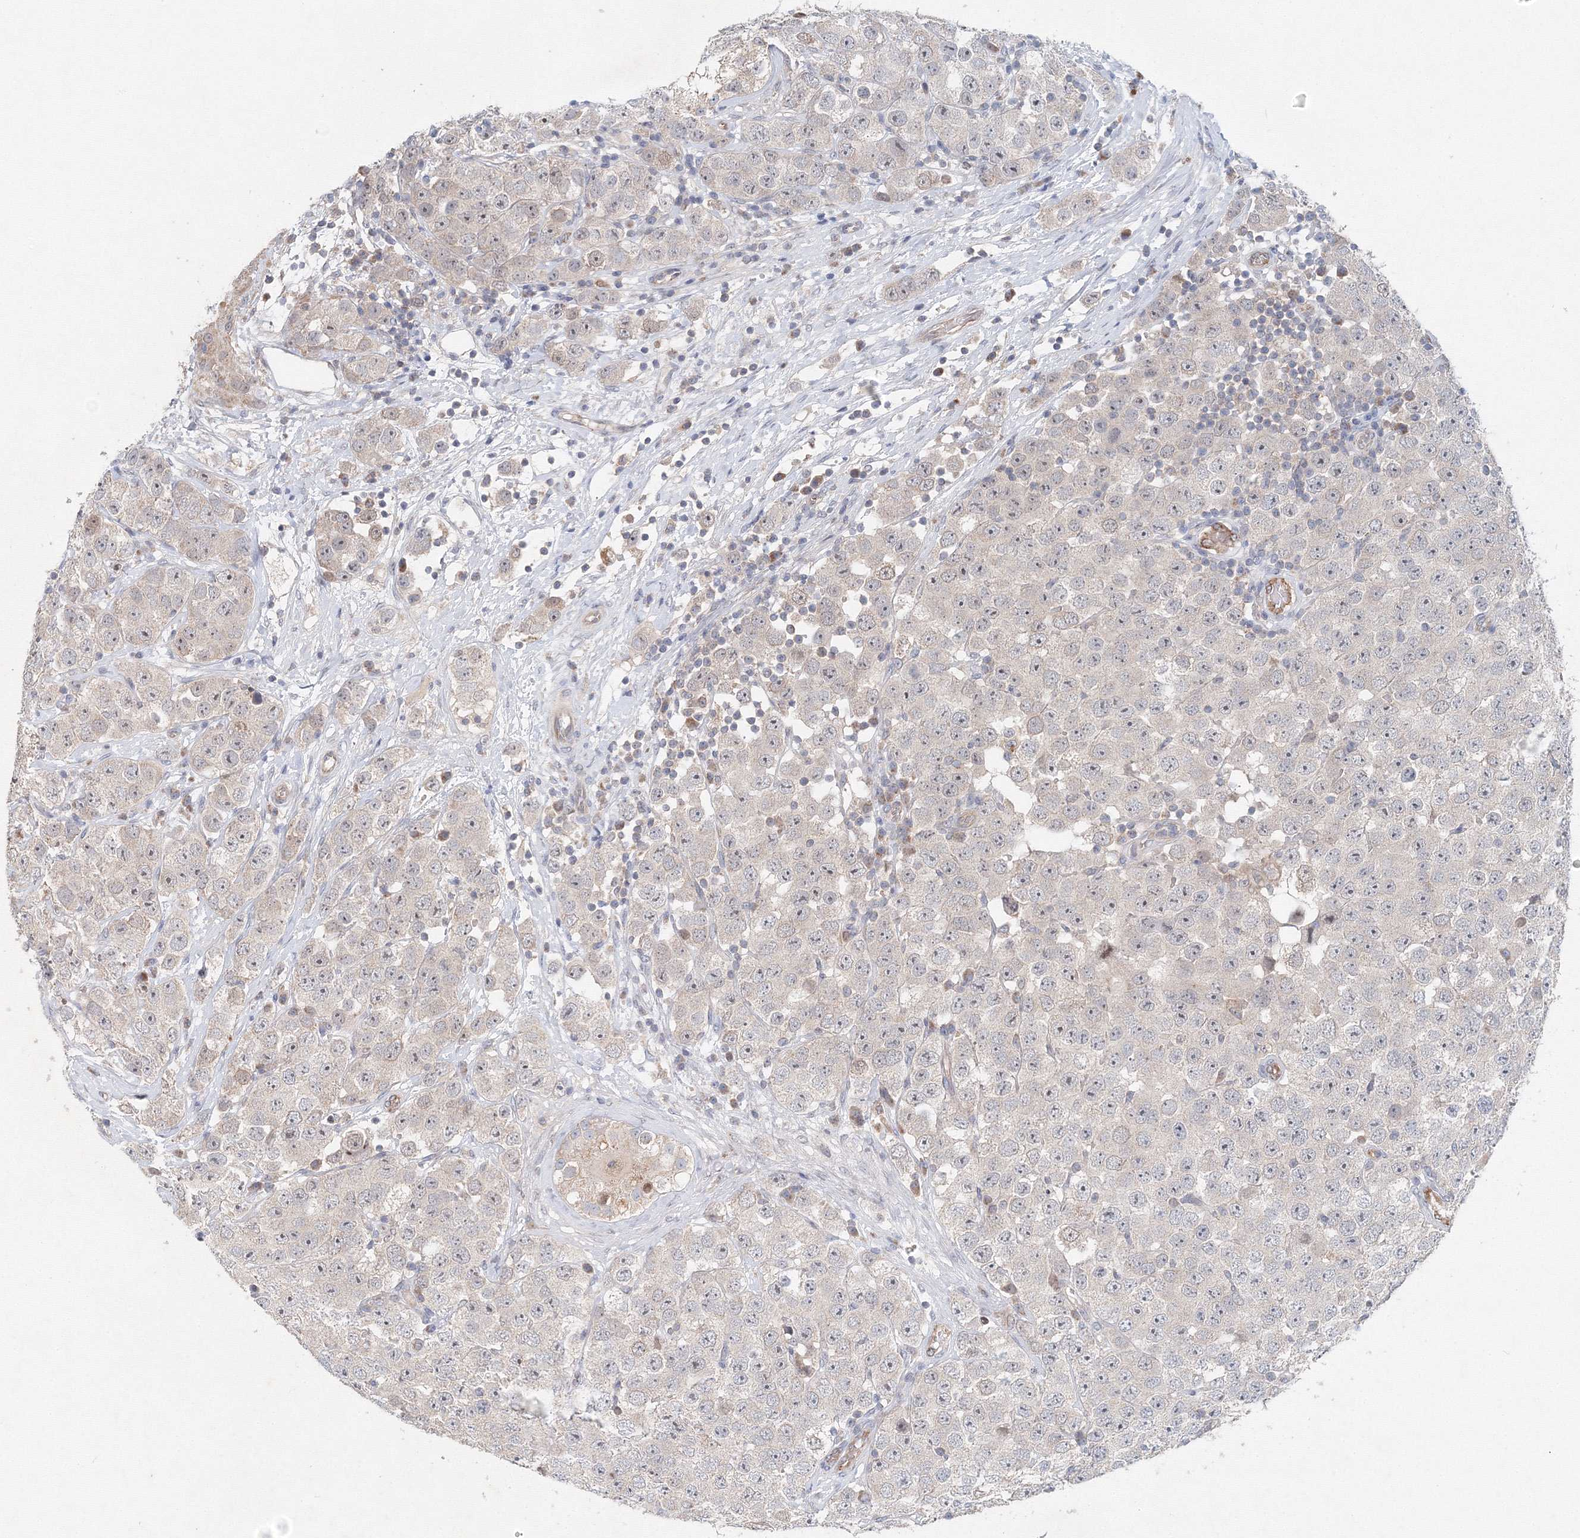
{"staining": {"intensity": "weak", "quantity": "<25%", "location": "cytoplasmic/membranous"}, "tissue": "testis cancer", "cell_type": "Tumor cells", "image_type": "cancer", "snomed": [{"axis": "morphology", "description": "Seminoma, NOS"}, {"axis": "topography", "description": "Testis"}], "caption": "Immunohistochemistry of testis cancer shows no expression in tumor cells.", "gene": "WDR49", "patient": {"sex": "male", "age": 28}}